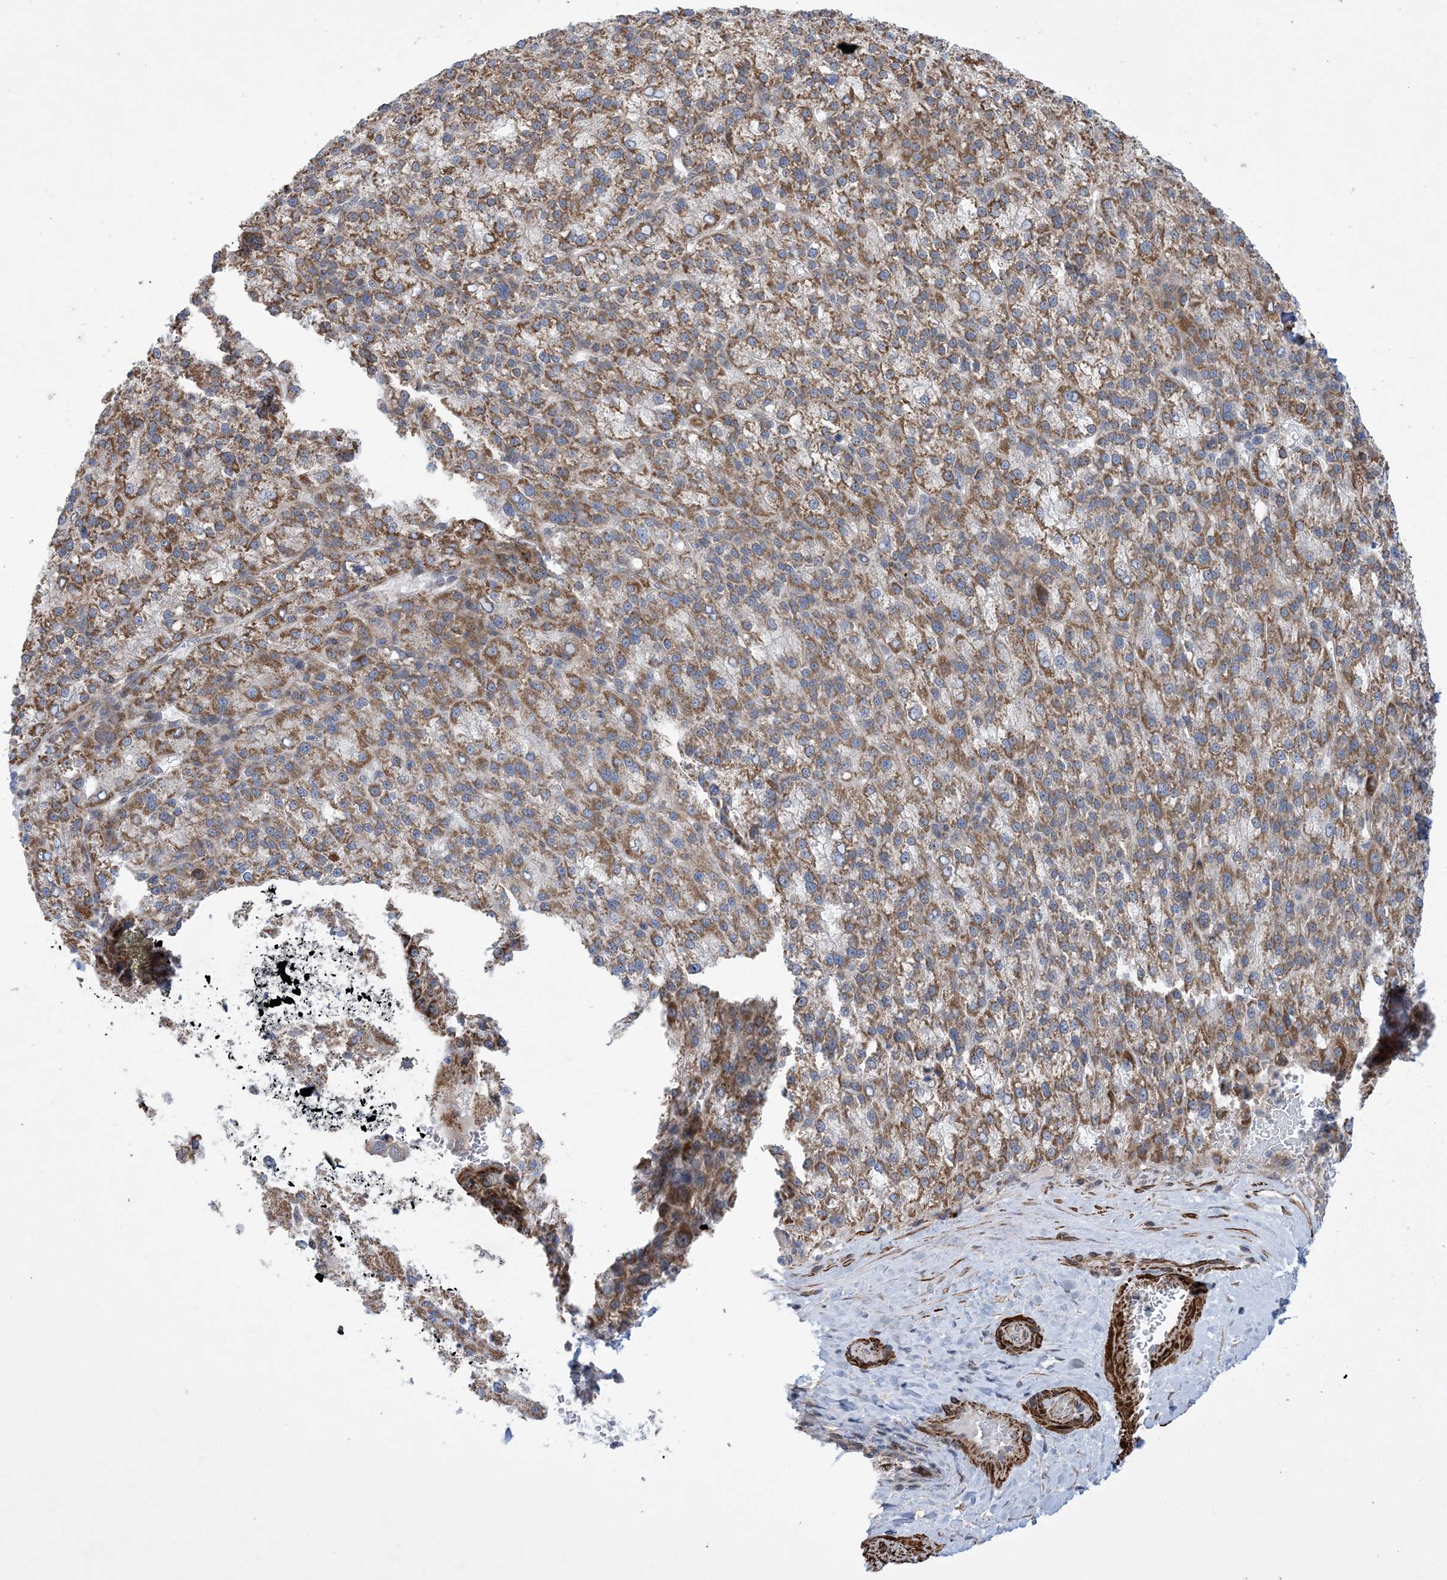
{"staining": {"intensity": "moderate", "quantity": ">75%", "location": "cytoplasmic/membranous"}, "tissue": "liver cancer", "cell_type": "Tumor cells", "image_type": "cancer", "snomed": [{"axis": "morphology", "description": "Carcinoma, Hepatocellular, NOS"}, {"axis": "topography", "description": "Liver"}], "caption": "Liver cancer stained with a protein marker demonstrates moderate staining in tumor cells.", "gene": "ZNF8", "patient": {"sex": "female", "age": 58}}